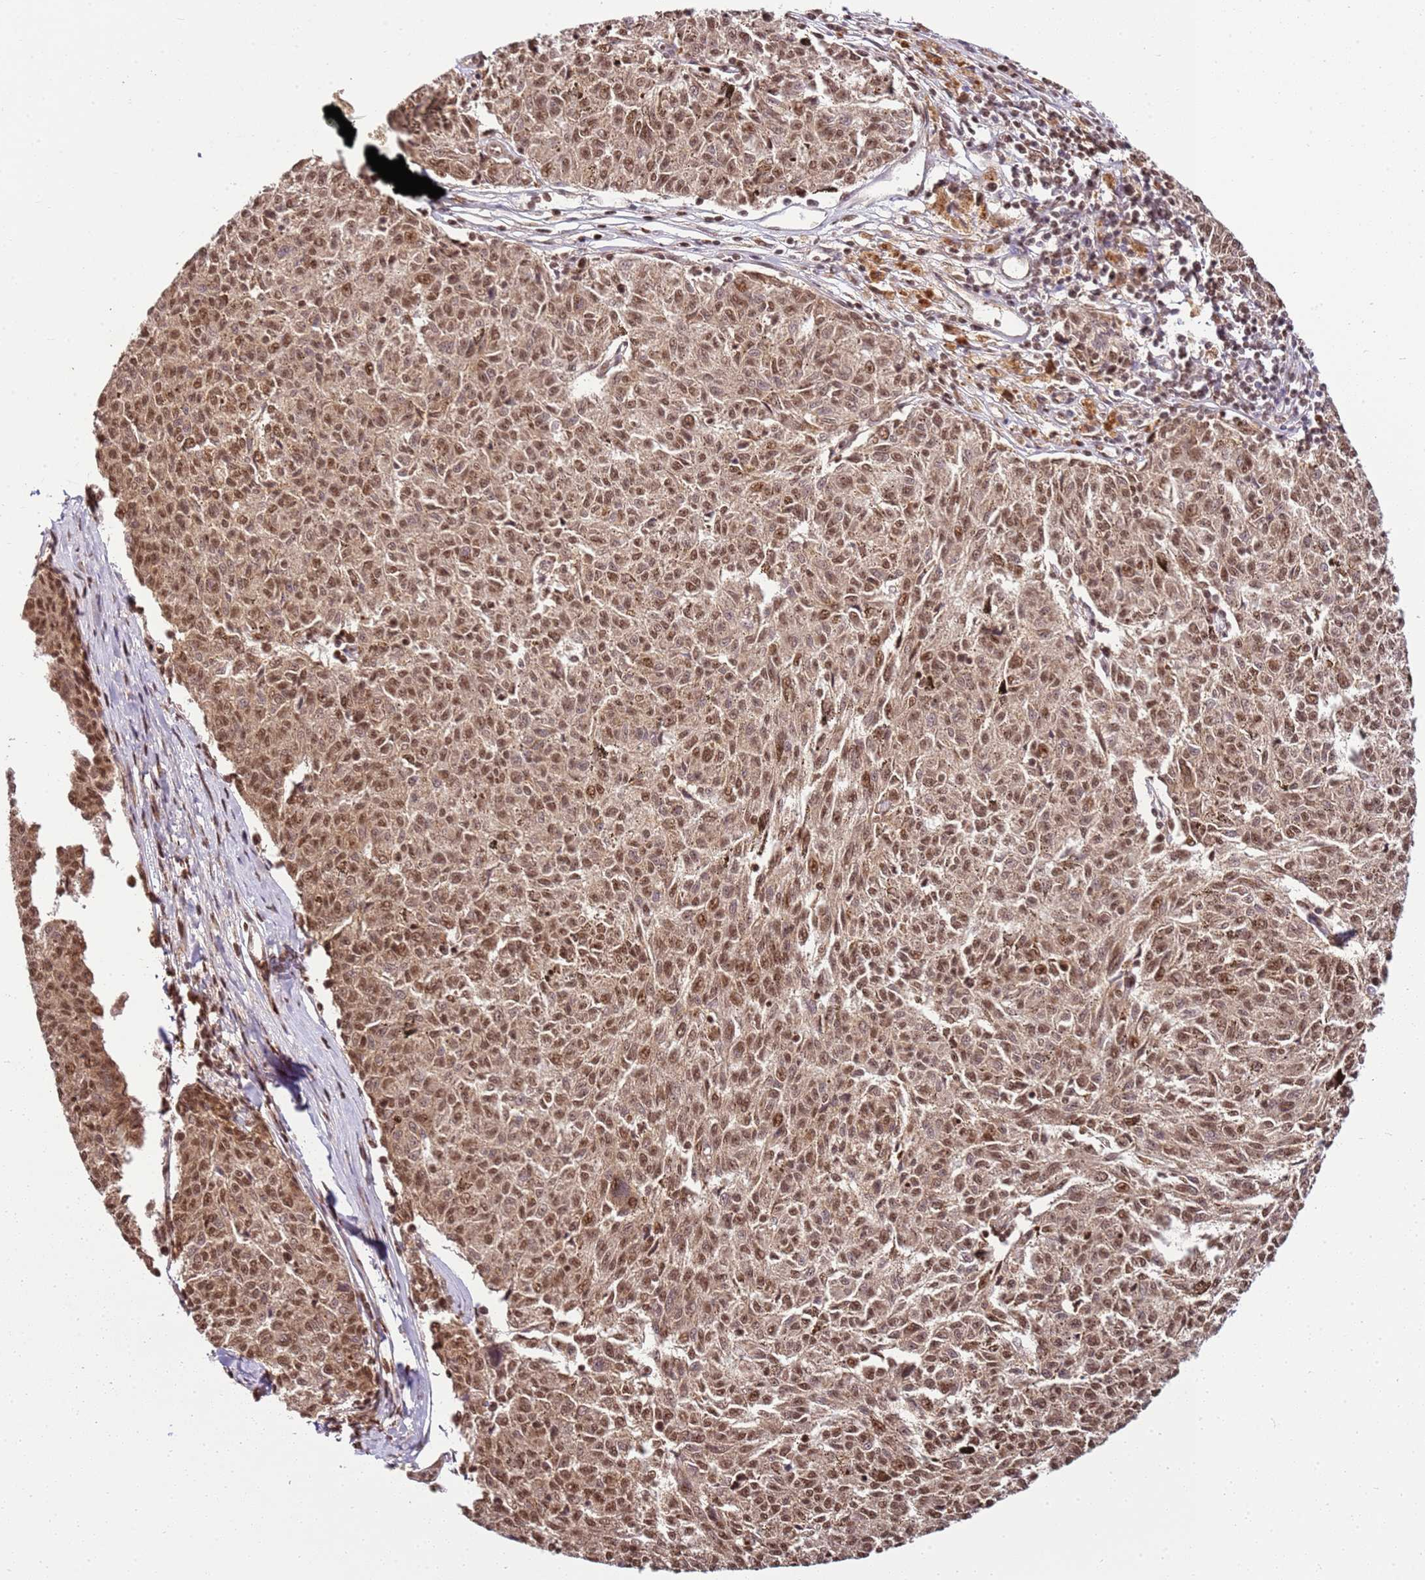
{"staining": {"intensity": "moderate", "quantity": ">75%", "location": "nuclear"}, "tissue": "melanoma", "cell_type": "Tumor cells", "image_type": "cancer", "snomed": [{"axis": "morphology", "description": "Malignant melanoma, NOS"}, {"axis": "topography", "description": "Skin"}], "caption": "Melanoma was stained to show a protein in brown. There is medium levels of moderate nuclear positivity in about >75% of tumor cells. (IHC, brightfield microscopy, high magnification).", "gene": "ZBTB12", "patient": {"sex": "female", "age": 72}}